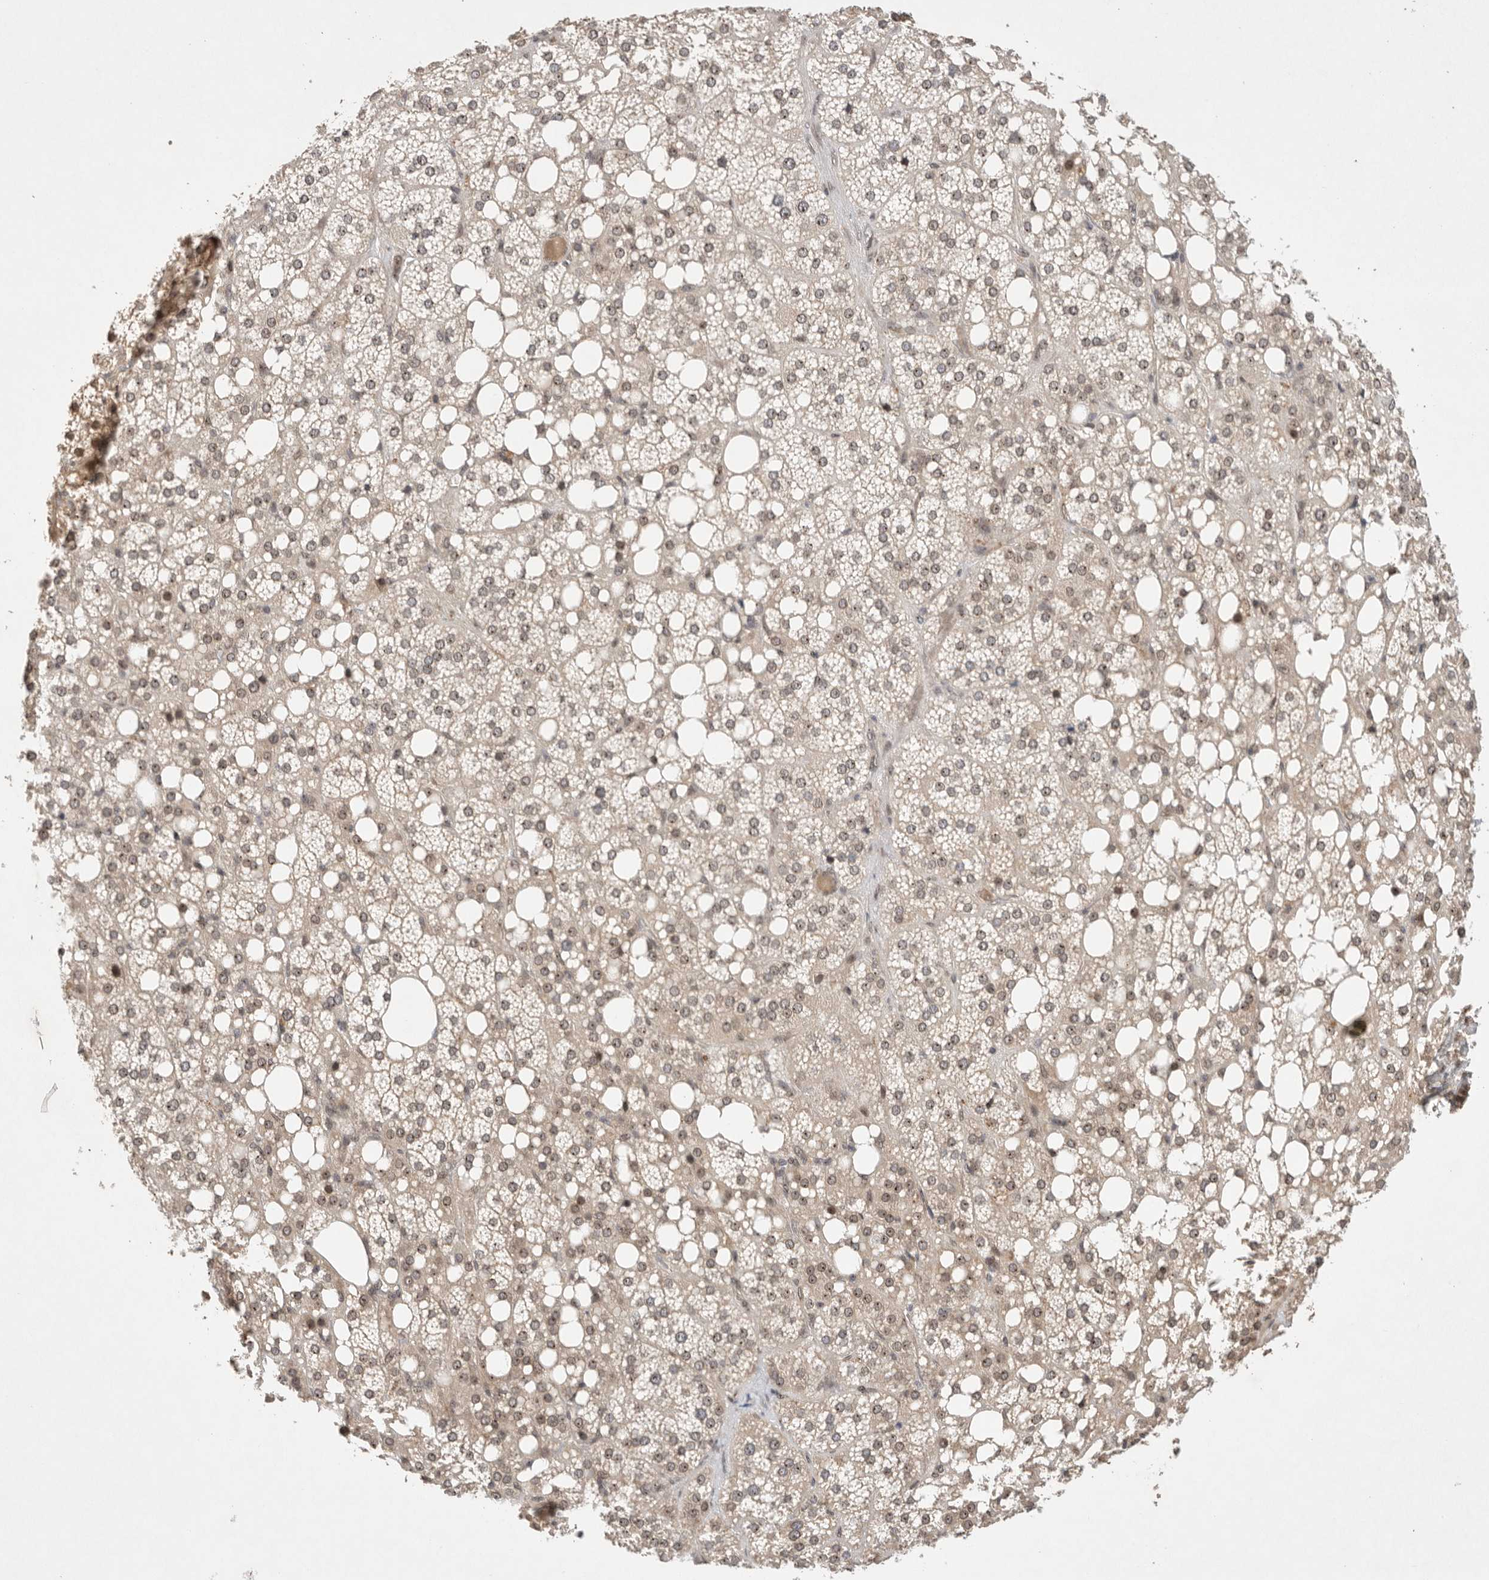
{"staining": {"intensity": "moderate", "quantity": ">75%", "location": "cytoplasmic/membranous,nuclear"}, "tissue": "adrenal gland", "cell_type": "Glandular cells", "image_type": "normal", "snomed": [{"axis": "morphology", "description": "Normal tissue, NOS"}, {"axis": "topography", "description": "Adrenal gland"}], "caption": "Immunohistochemical staining of unremarkable adrenal gland displays >75% levels of moderate cytoplasmic/membranous,nuclear protein expression in about >75% of glandular cells.", "gene": "LEMD3", "patient": {"sex": "female", "age": 59}}